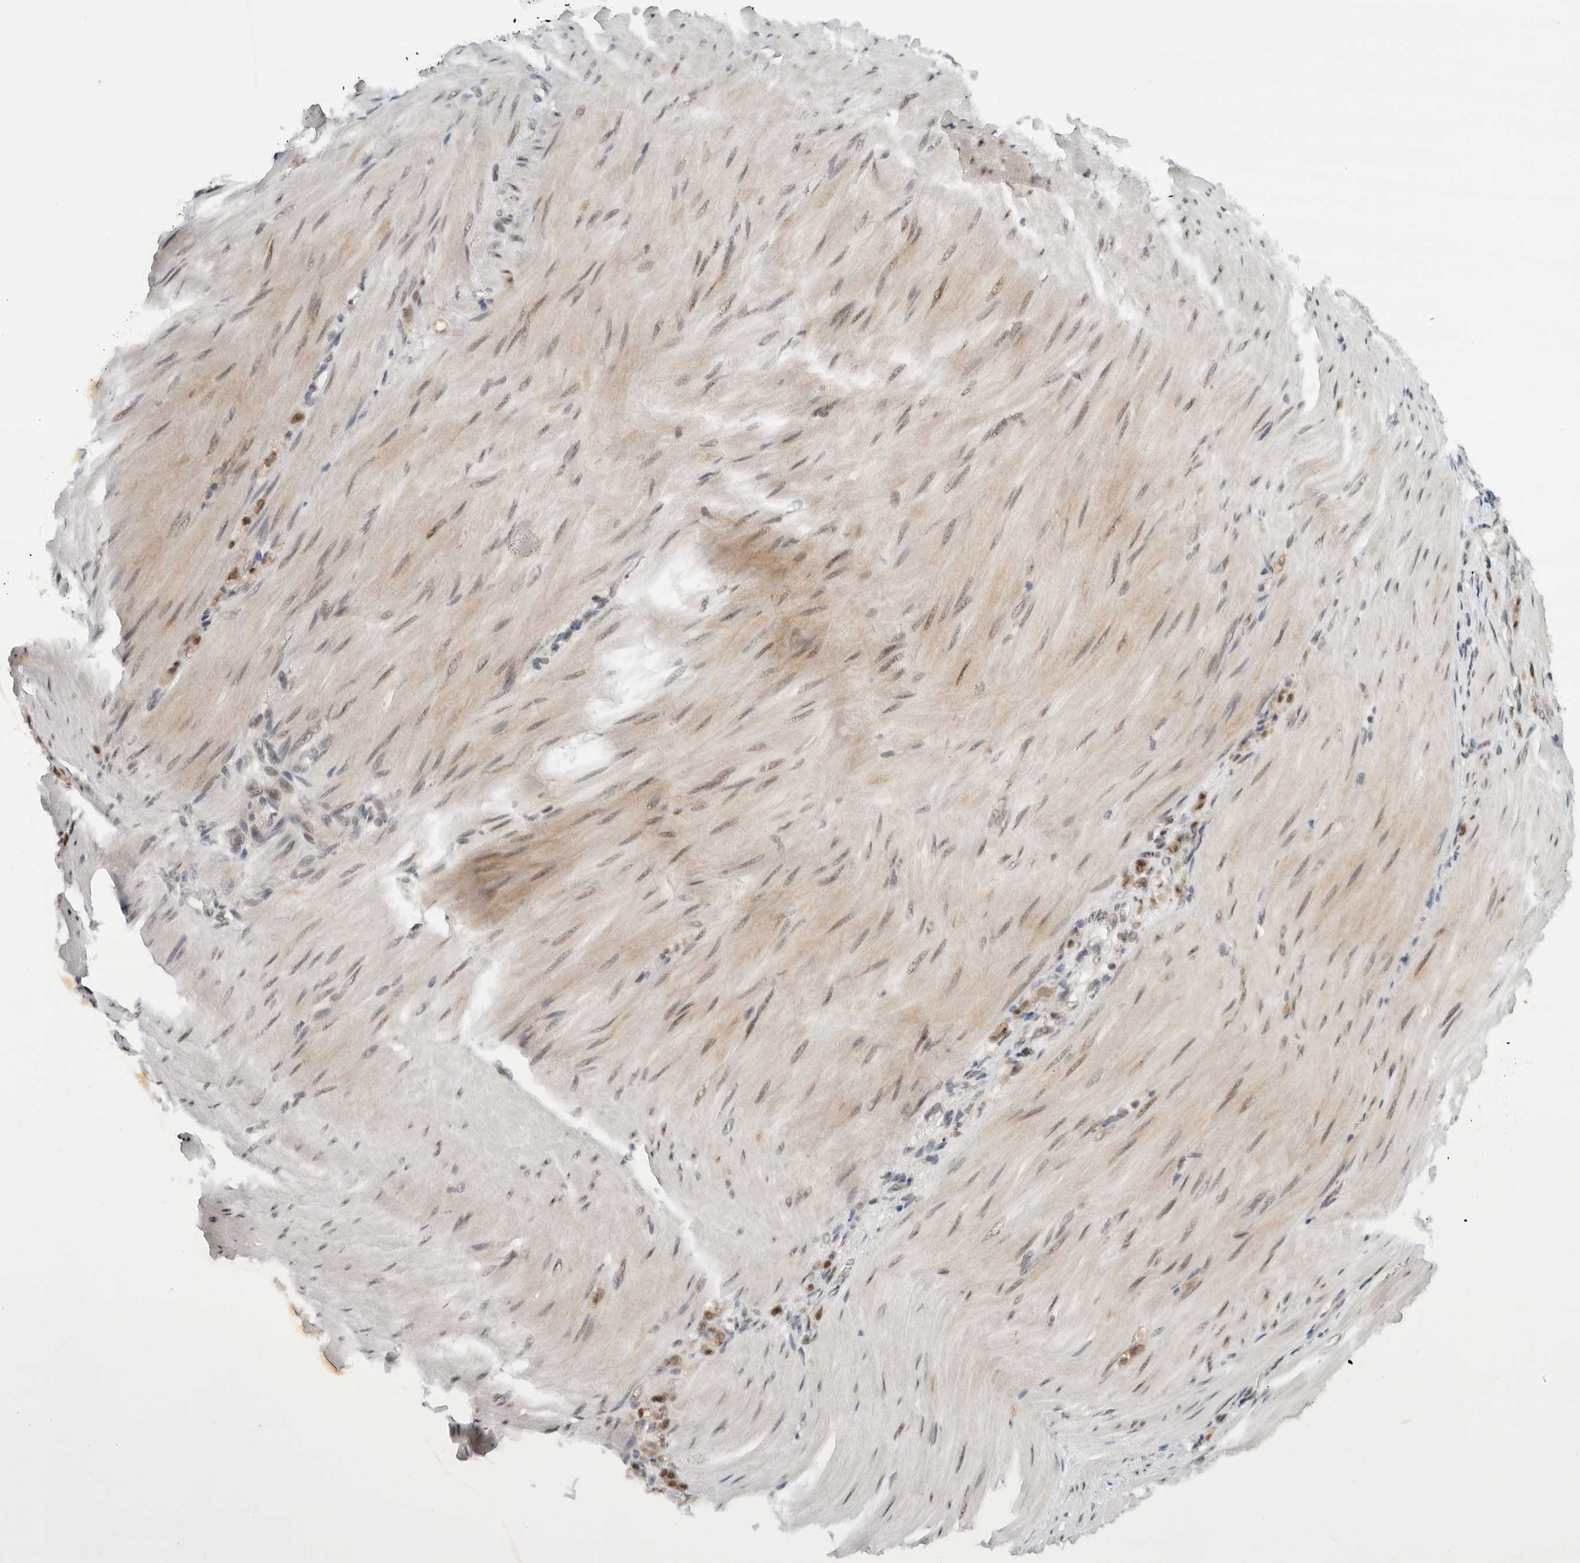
{"staining": {"intensity": "moderate", "quantity": ">75%", "location": "cytoplasmic/membranous,nuclear"}, "tissue": "stomach cancer", "cell_type": "Tumor cells", "image_type": "cancer", "snomed": [{"axis": "morphology", "description": "Normal tissue, NOS"}, {"axis": "morphology", "description": "Adenocarcinoma, NOS"}, {"axis": "topography", "description": "Stomach"}], "caption": "High-power microscopy captured an immunohistochemistry photomicrograph of adenocarcinoma (stomach), revealing moderate cytoplasmic/membranous and nuclear positivity in approximately >75% of tumor cells.", "gene": "NCAPG2", "patient": {"sex": "male", "age": 82}}